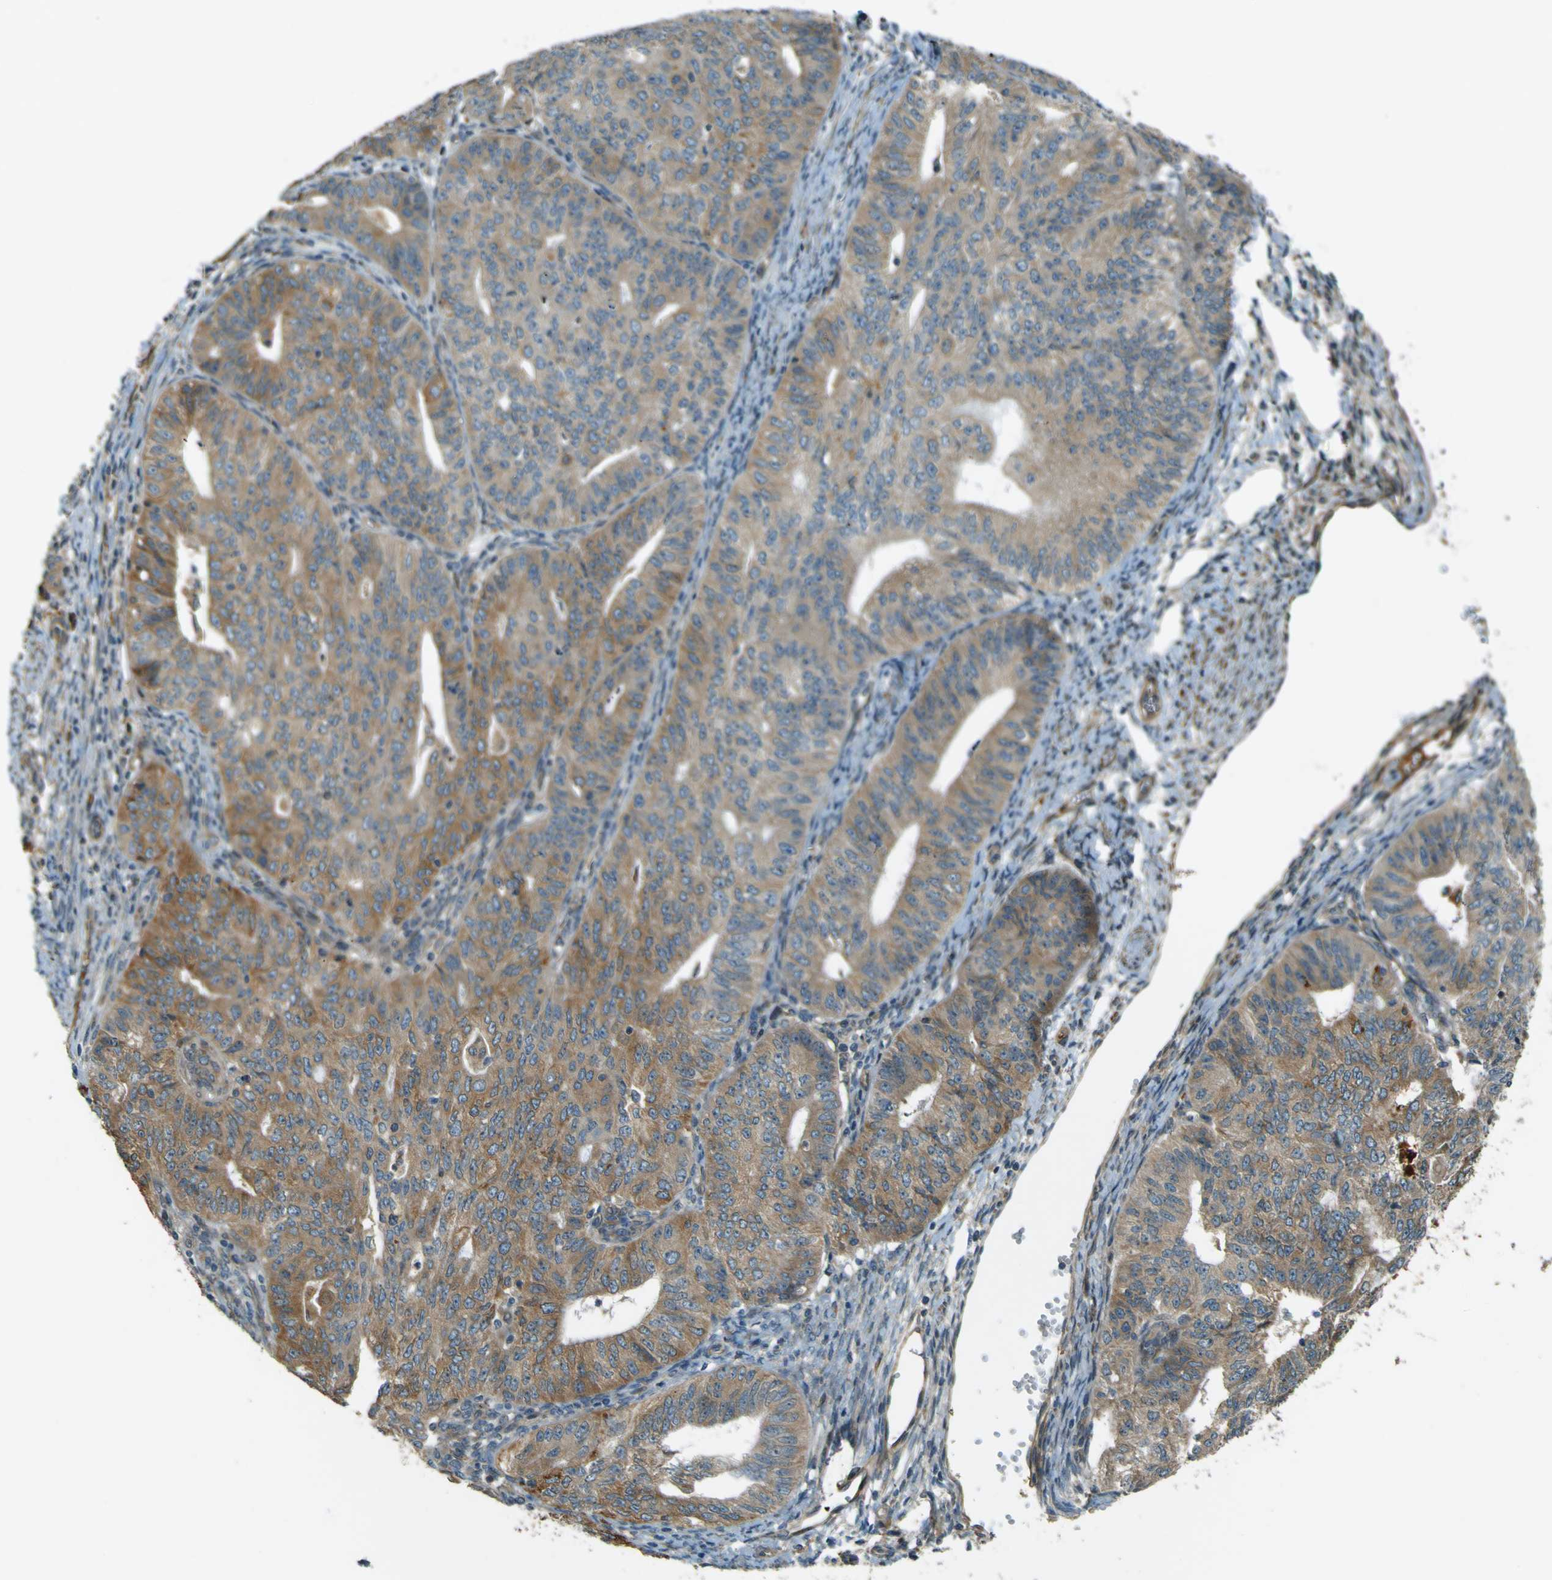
{"staining": {"intensity": "moderate", "quantity": ">75%", "location": "cytoplasmic/membranous"}, "tissue": "endometrial cancer", "cell_type": "Tumor cells", "image_type": "cancer", "snomed": [{"axis": "morphology", "description": "Adenocarcinoma, NOS"}, {"axis": "topography", "description": "Endometrium"}], "caption": "Moderate cytoplasmic/membranous expression is seen in about >75% of tumor cells in endometrial adenocarcinoma. The staining is performed using DAB brown chromogen to label protein expression. The nuclei are counter-stained blue using hematoxylin.", "gene": "LPCAT1", "patient": {"sex": "female", "age": 32}}